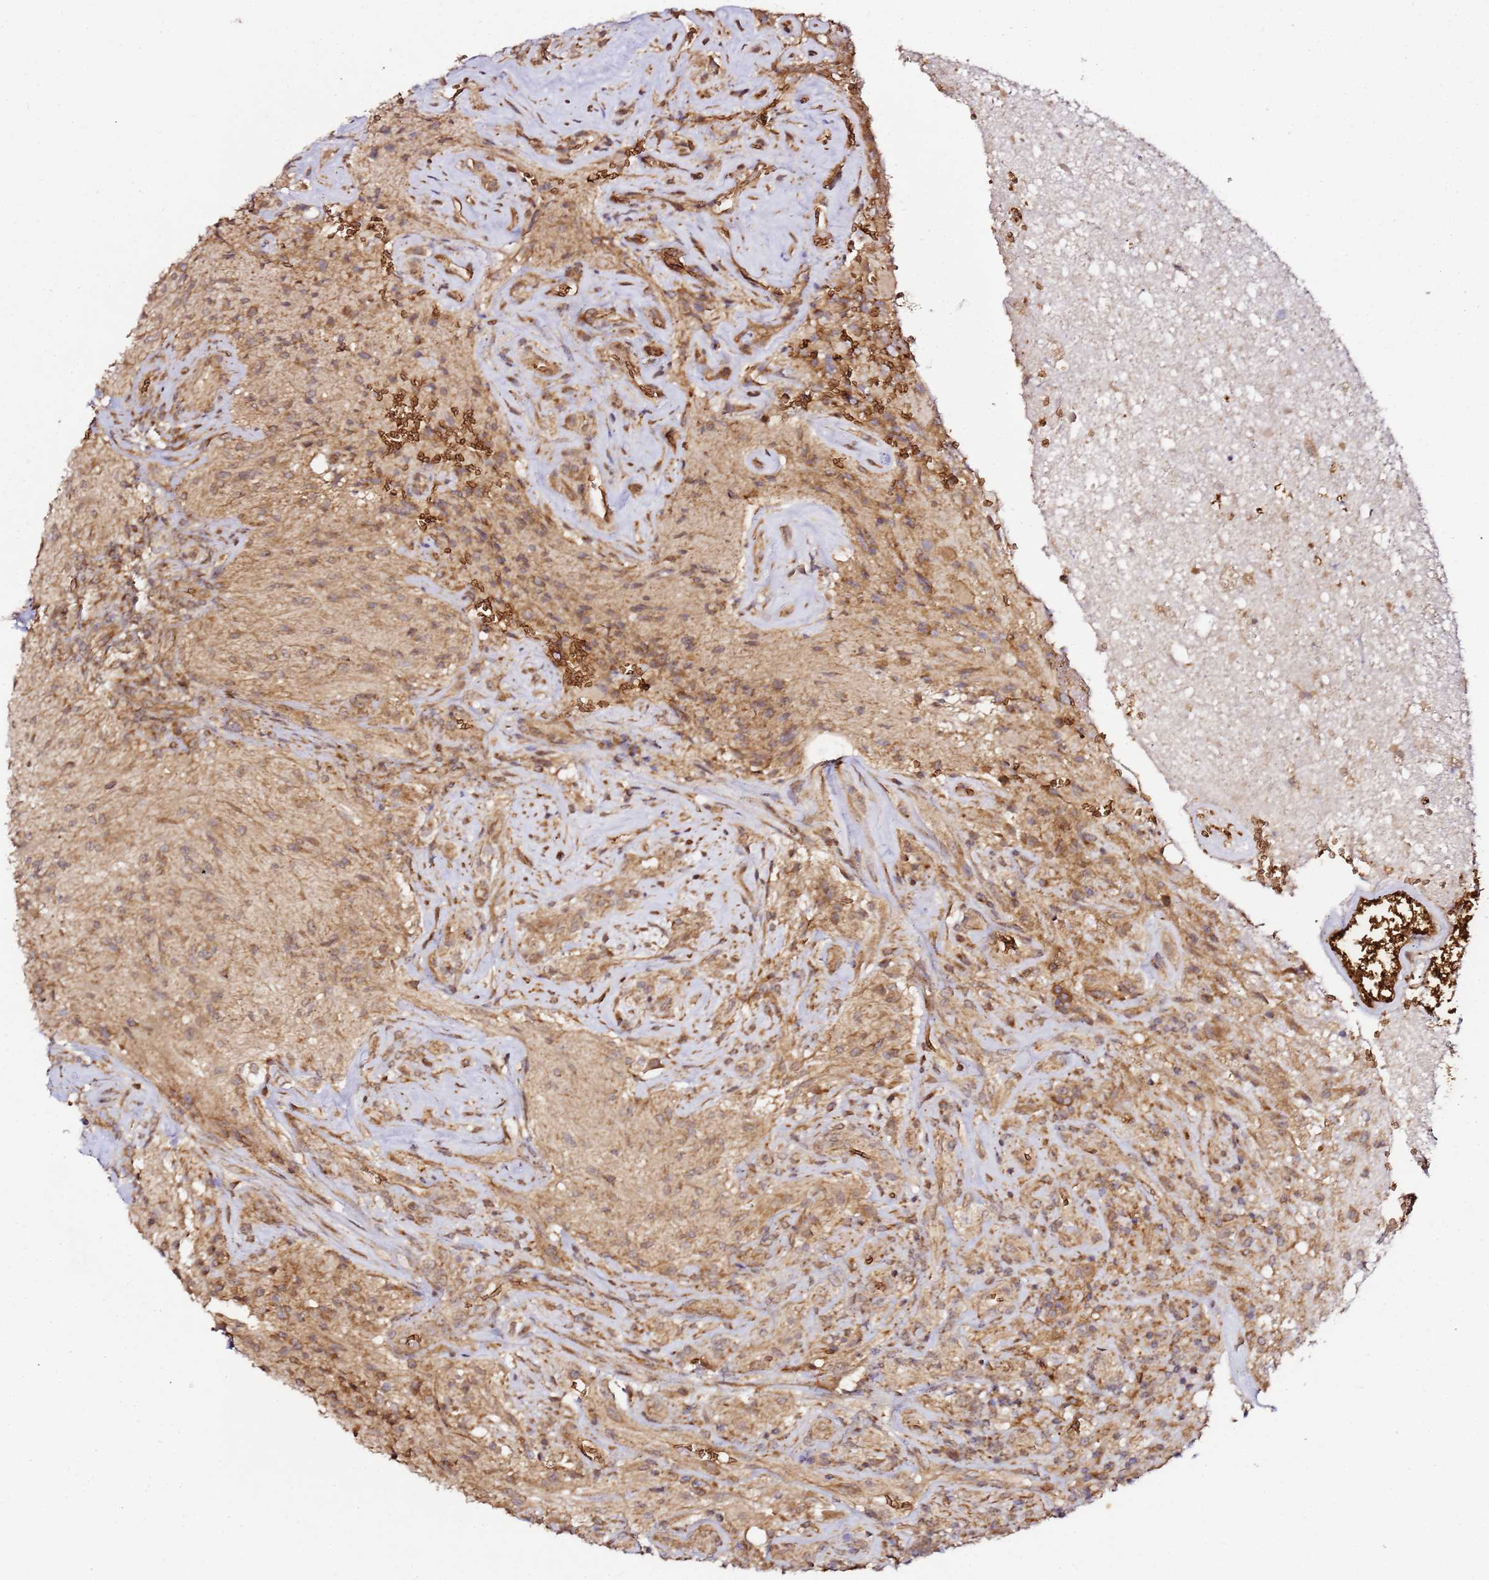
{"staining": {"intensity": "moderate", "quantity": ">75%", "location": "cytoplasmic/membranous"}, "tissue": "glioma", "cell_type": "Tumor cells", "image_type": "cancer", "snomed": [{"axis": "morphology", "description": "Glioma, malignant, High grade"}, {"axis": "topography", "description": "Brain"}], "caption": "Tumor cells demonstrate moderate cytoplasmic/membranous positivity in about >75% of cells in glioma.", "gene": "TM2D2", "patient": {"sex": "male", "age": 56}}